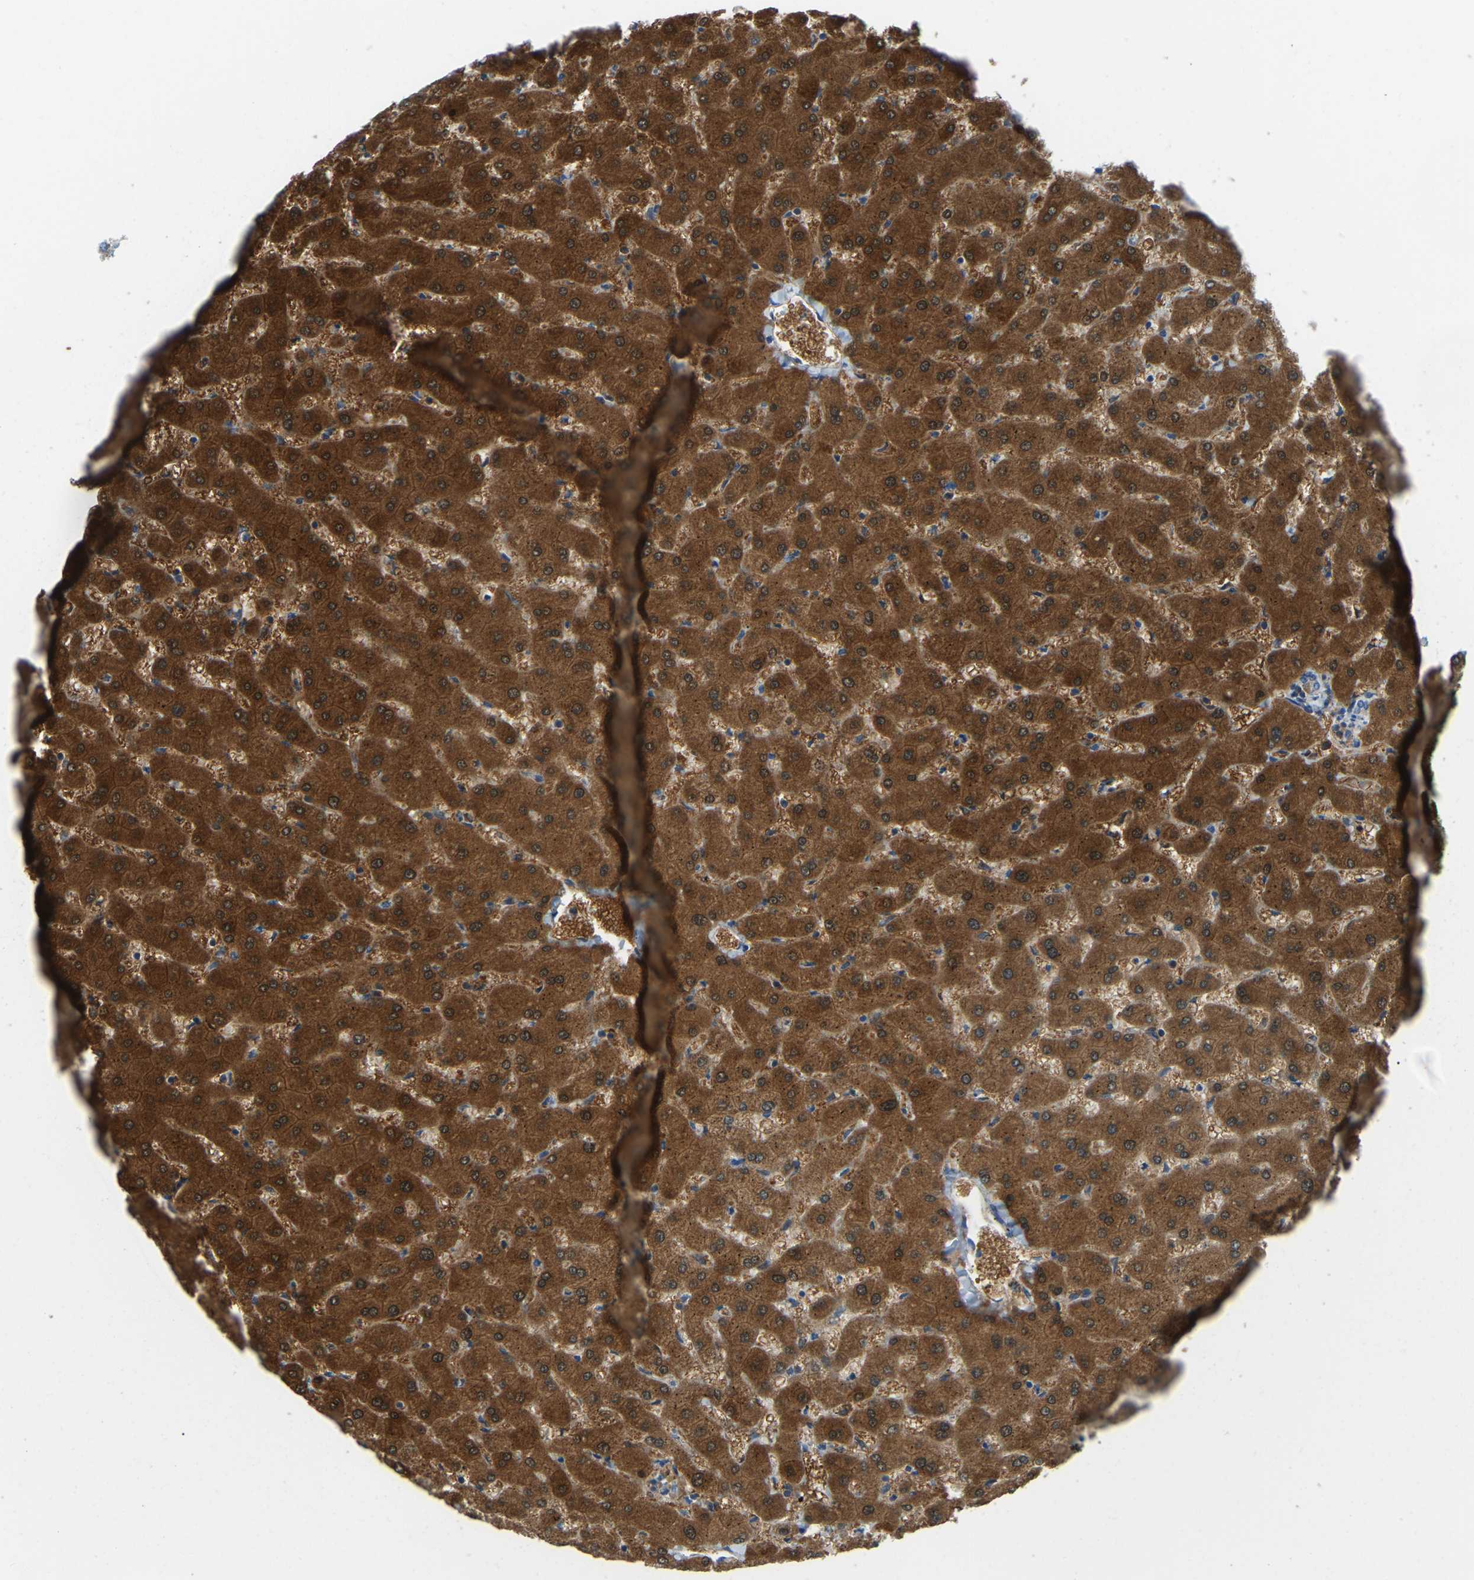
{"staining": {"intensity": "weak", "quantity": "25%-75%", "location": "cytoplasmic/membranous"}, "tissue": "liver", "cell_type": "Cholangiocytes", "image_type": "normal", "snomed": [{"axis": "morphology", "description": "Normal tissue, NOS"}, {"axis": "topography", "description": "Liver"}], "caption": "Immunohistochemical staining of unremarkable liver reveals 25%-75% levels of weak cytoplasmic/membranous protein positivity in about 25%-75% of cholangiocytes. (DAB = brown stain, brightfield microscopy at high magnification).", "gene": "GDA", "patient": {"sex": "female", "age": 63}}